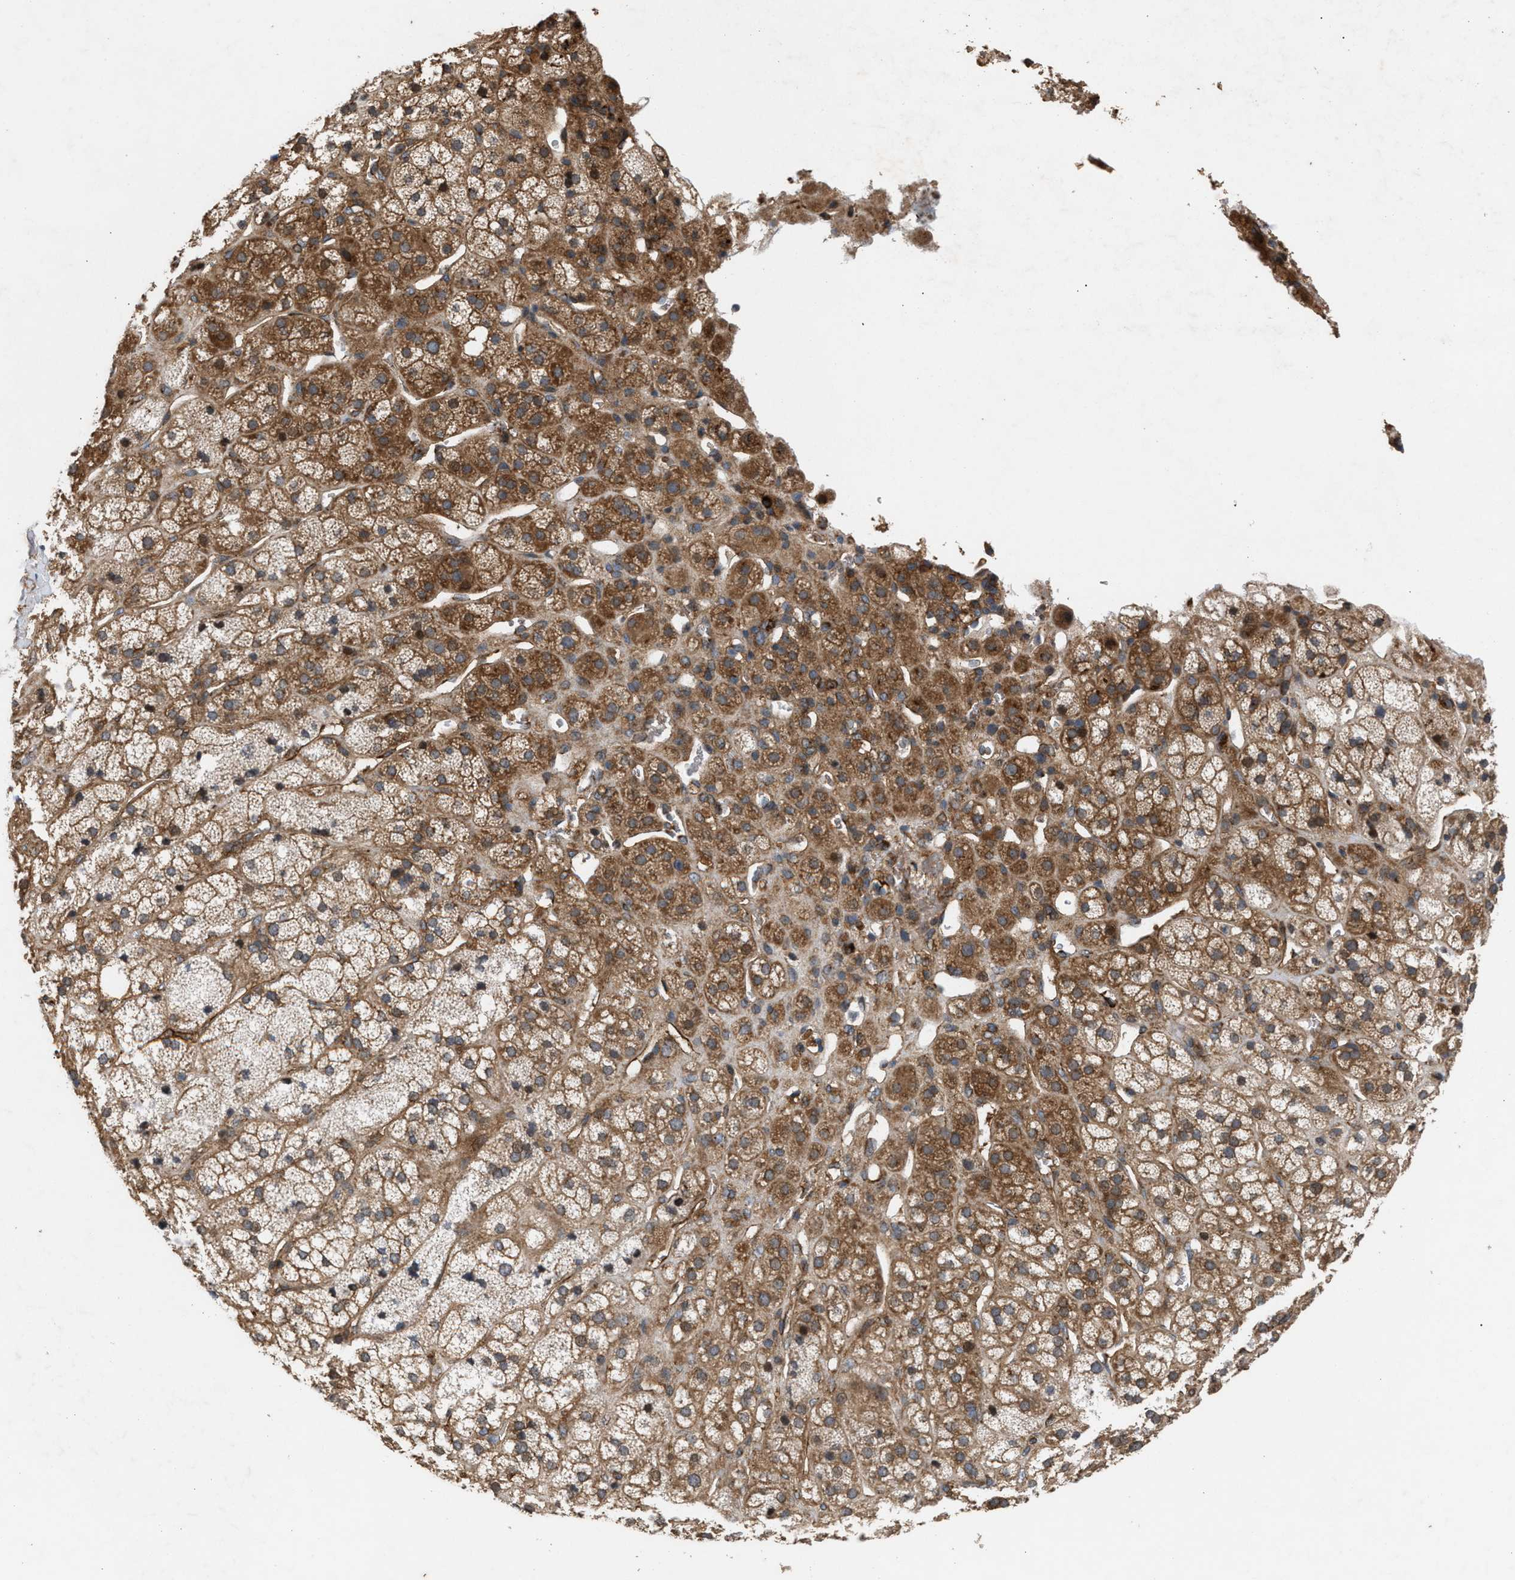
{"staining": {"intensity": "strong", "quantity": ">75%", "location": "cytoplasmic/membranous"}, "tissue": "adrenal gland", "cell_type": "Glandular cells", "image_type": "normal", "snomed": [{"axis": "morphology", "description": "Normal tissue, NOS"}, {"axis": "topography", "description": "Adrenal gland"}], "caption": "An image of human adrenal gland stained for a protein shows strong cytoplasmic/membranous brown staining in glandular cells. (DAB (3,3'-diaminobenzidine) IHC, brown staining for protein, blue staining for nuclei).", "gene": "GCC1", "patient": {"sex": "male", "age": 56}}